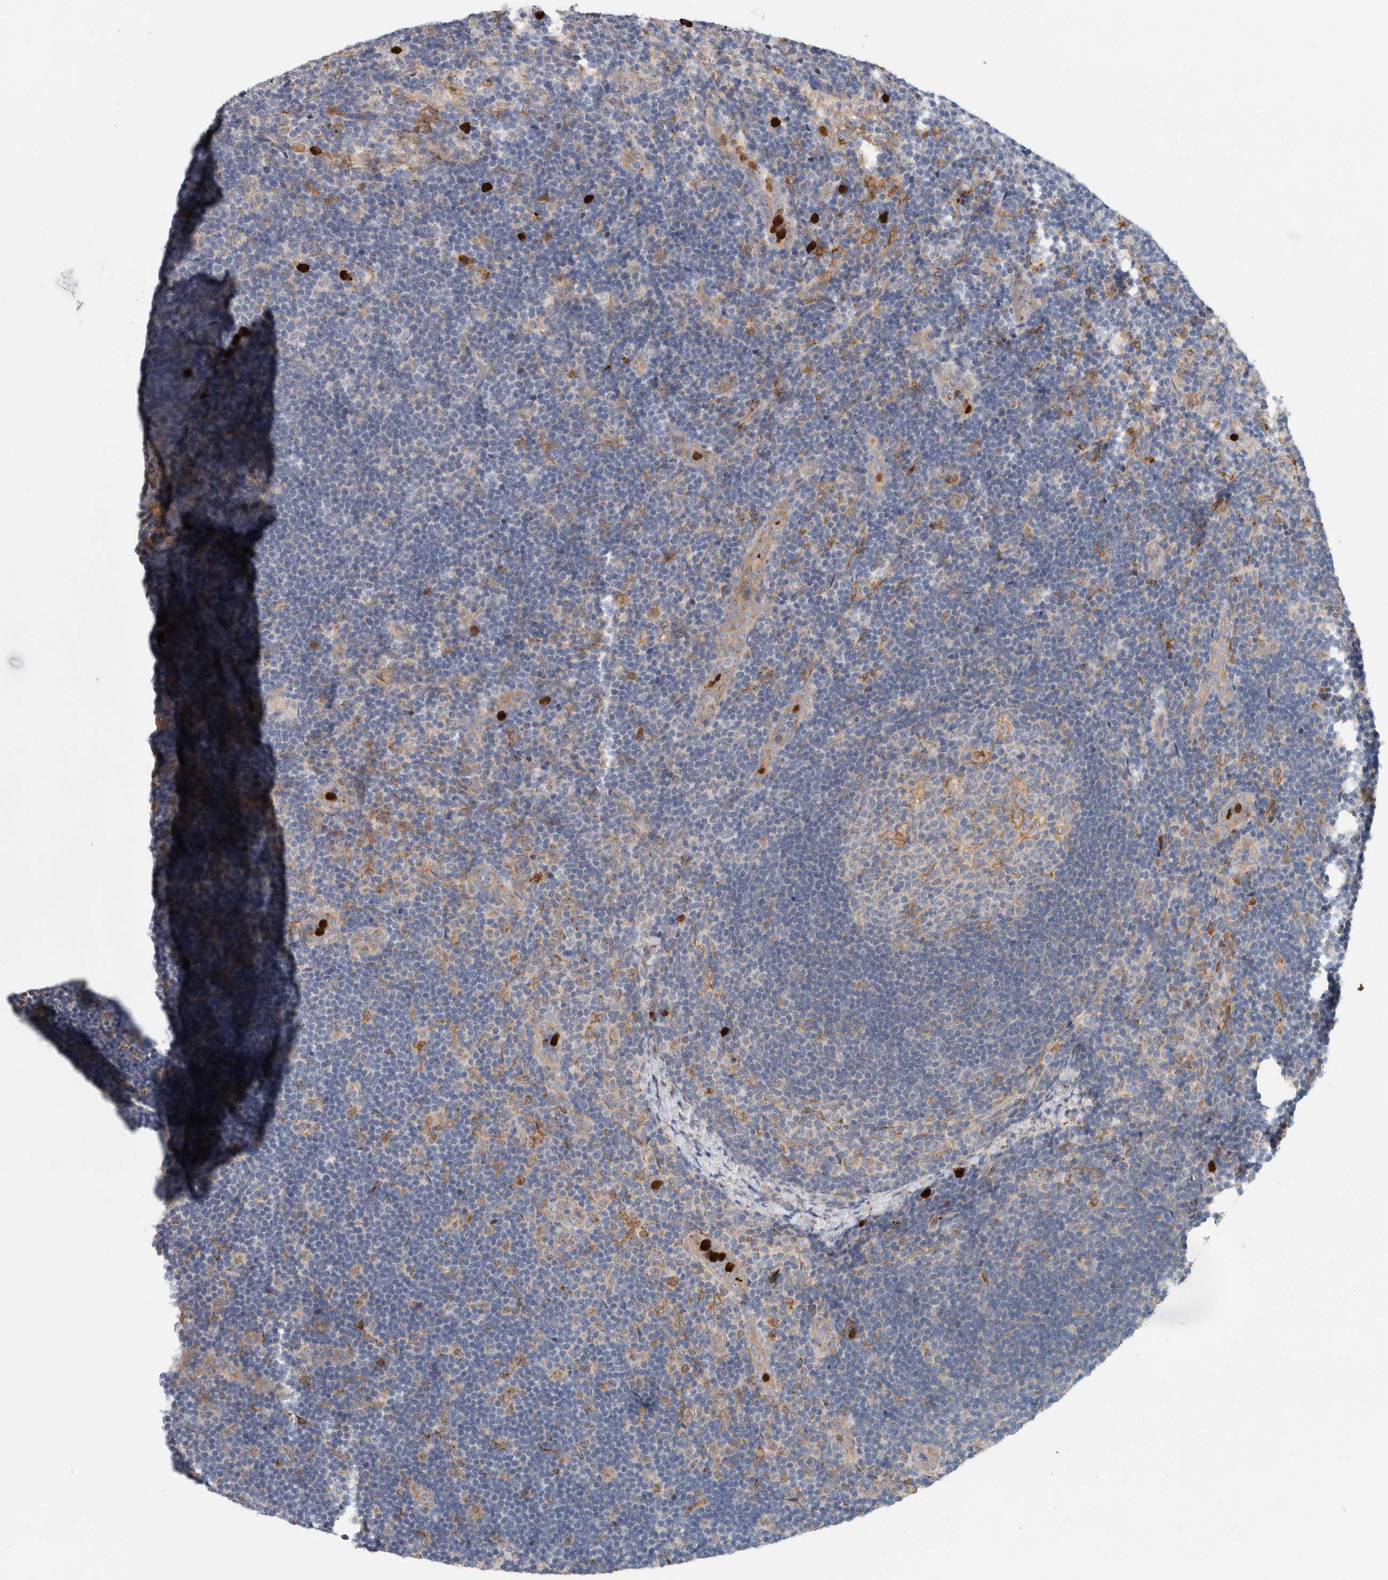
{"staining": {"intensity": "moderate", "quantity": "<25%", "location": "cytoplasmic/membranous"}, "tissue": "lymph node", "cell_type": "Germinal center cells", "image_type": "normal", "snomed": [{"axis": "morphology", "description": "Normal tissue, NOS"}, {"axis": "topography", "description": "Lymph node"}], "caption": "The photomicrograph demonstrates immunohistochemical staining of normal lymph node. There is moderate cytoplasmic/membranous positivity is present in about <25% of germinal center cells.", "gene": "P4HA1", "patient": {"sex": "female", "age": 22}}